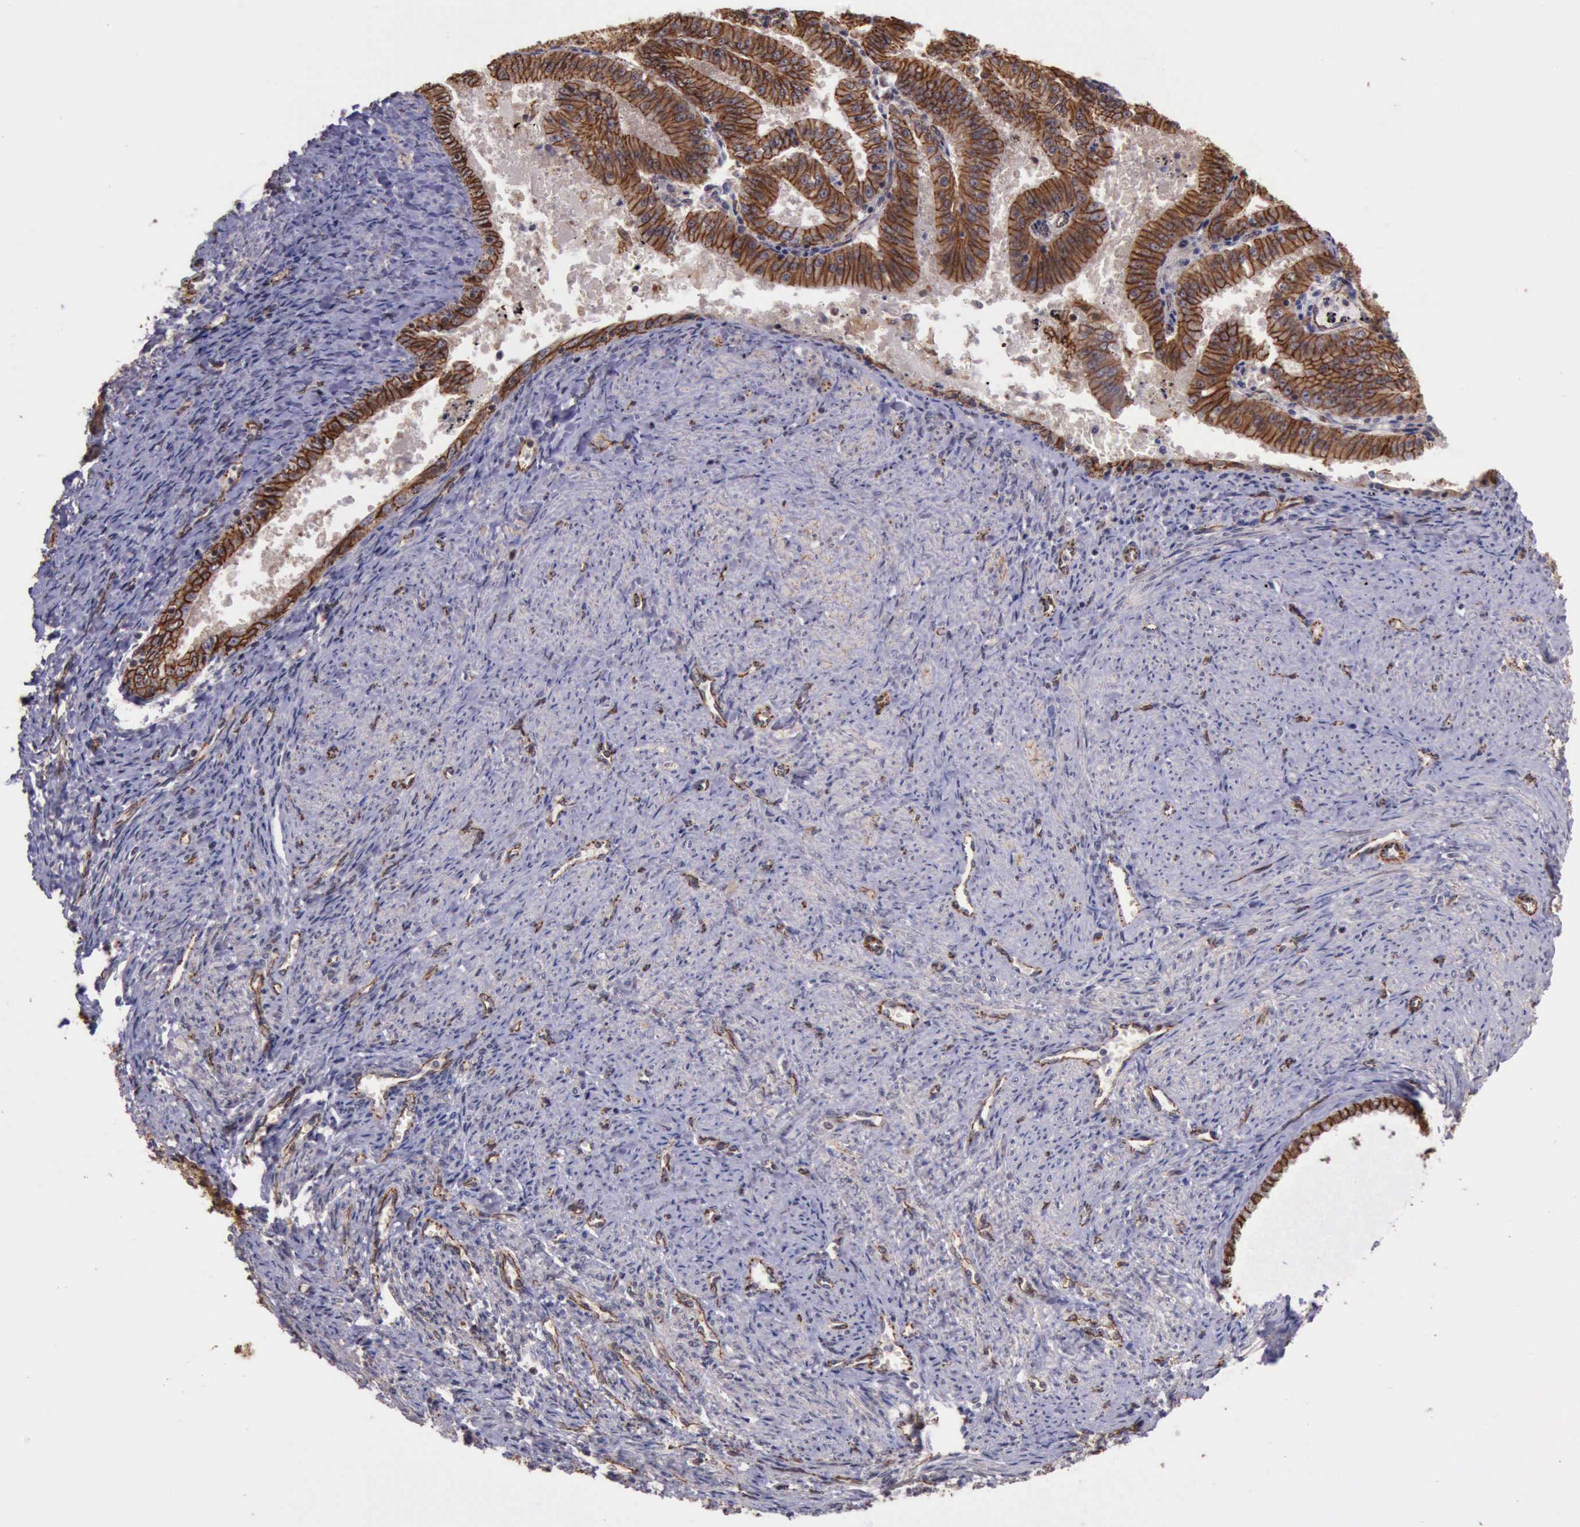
{"staining": {"intensity": "moderate", "quantity": "25%-75%", "location": "cytoplasmic/membranous"}, "tissue": "endometrial cancer", "cell_type": "Tumor cells", "image_type": "cancer", "snomed": [{"axis": "morphology", "description": "Adenocarcinoma, NOS"}, {"axis": "topography", "description": "Endometrium"}], "caption": "Protein staining of endometrial cancer tissue shows moderate cytoplasmic/membranous expression in about 25%-75% of tumor cells. The protein is stained brown, and the nuclei are stained in blue (DAB (3,3'-diaminobenzidine) IHC with brightfield microscopy, high magnification).", "gene": "CTNNB1", "patient": {"sex": "female", "age": 66}}